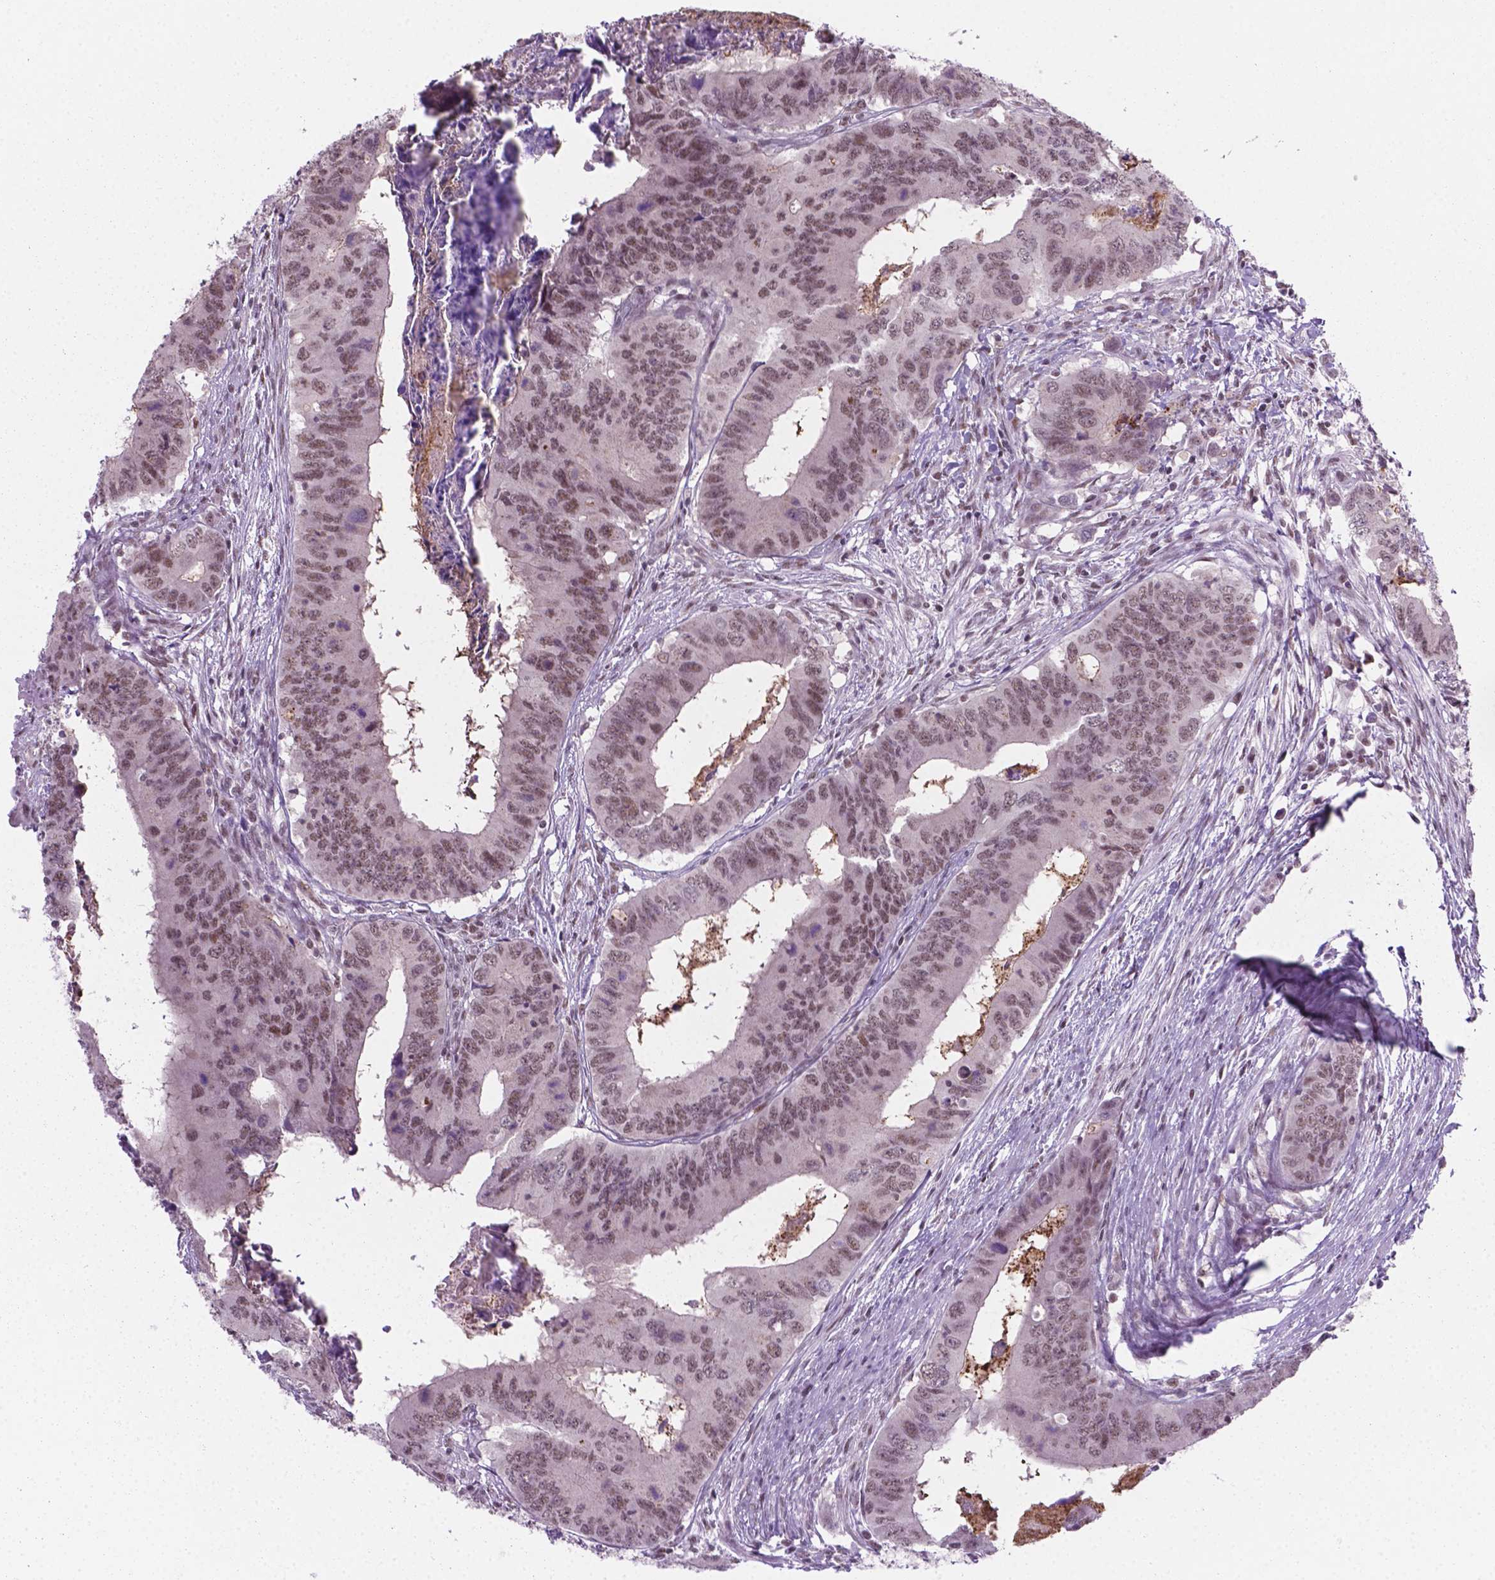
{"staining": {"intensity": "moderate", "quantity": "25%-75%", "location": "nuclear"}, "tissue": "colorectal cancer", "cell_type": "Tumor cells", "image_type": "cancer", "snomed": [{"axis": "morphology", "description": "Adenocarcinoma, NOS"}, {"axis": "topography", "description": "Colon"}], "caption": "Tumor cells reveal medium levels of moderate nuclear expression in about 25%-75% of cells in human colorectal cancer. Ihc stains the protein in brown and the nuclei are stained blue.", "gene": "PHAX", "patient": {"sex": "male", "age": 53}}